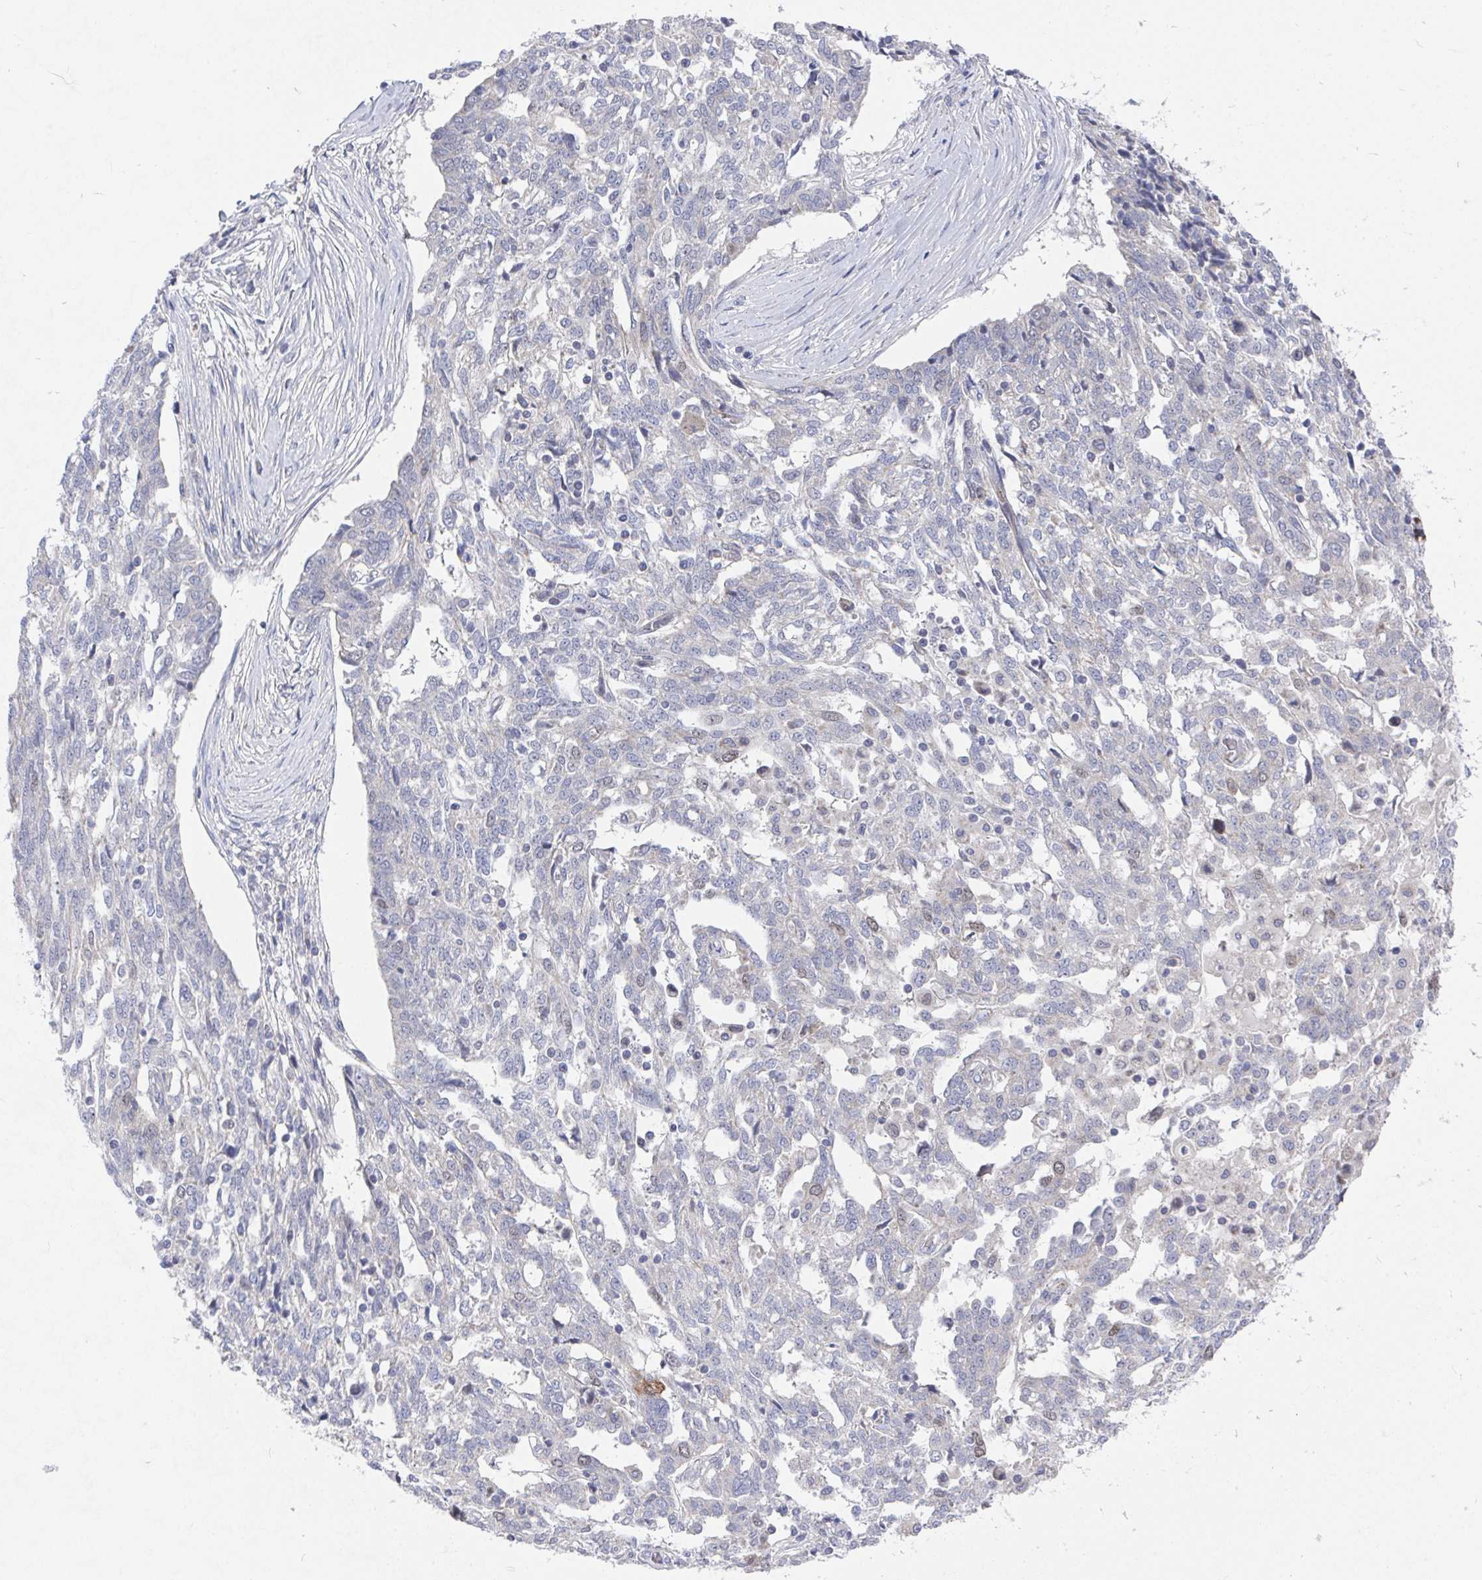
{"staining": {"intensity": "negative", "quantity": "none", "location": "none"}, "tissue": "ovarian cancer", "cell_type": "Tumor cells", "image_type": "cancer", "snomed": [{"axis": "morphology", "description": "Cystadenocarcinoma, serous, NOS"}, {"axis": "topography", "description": "Ovary"}], "caption": "Ovarian serous cystadenocarcinoma was stained to show a protein in brown. There is no significant staining in tumor cells. (DAB (3,3'-diaminobenzidine) immunohistochemistry, high magnification).", "gene": "ATP5F1C", "patient": {"sex": "female", "age": 67}}